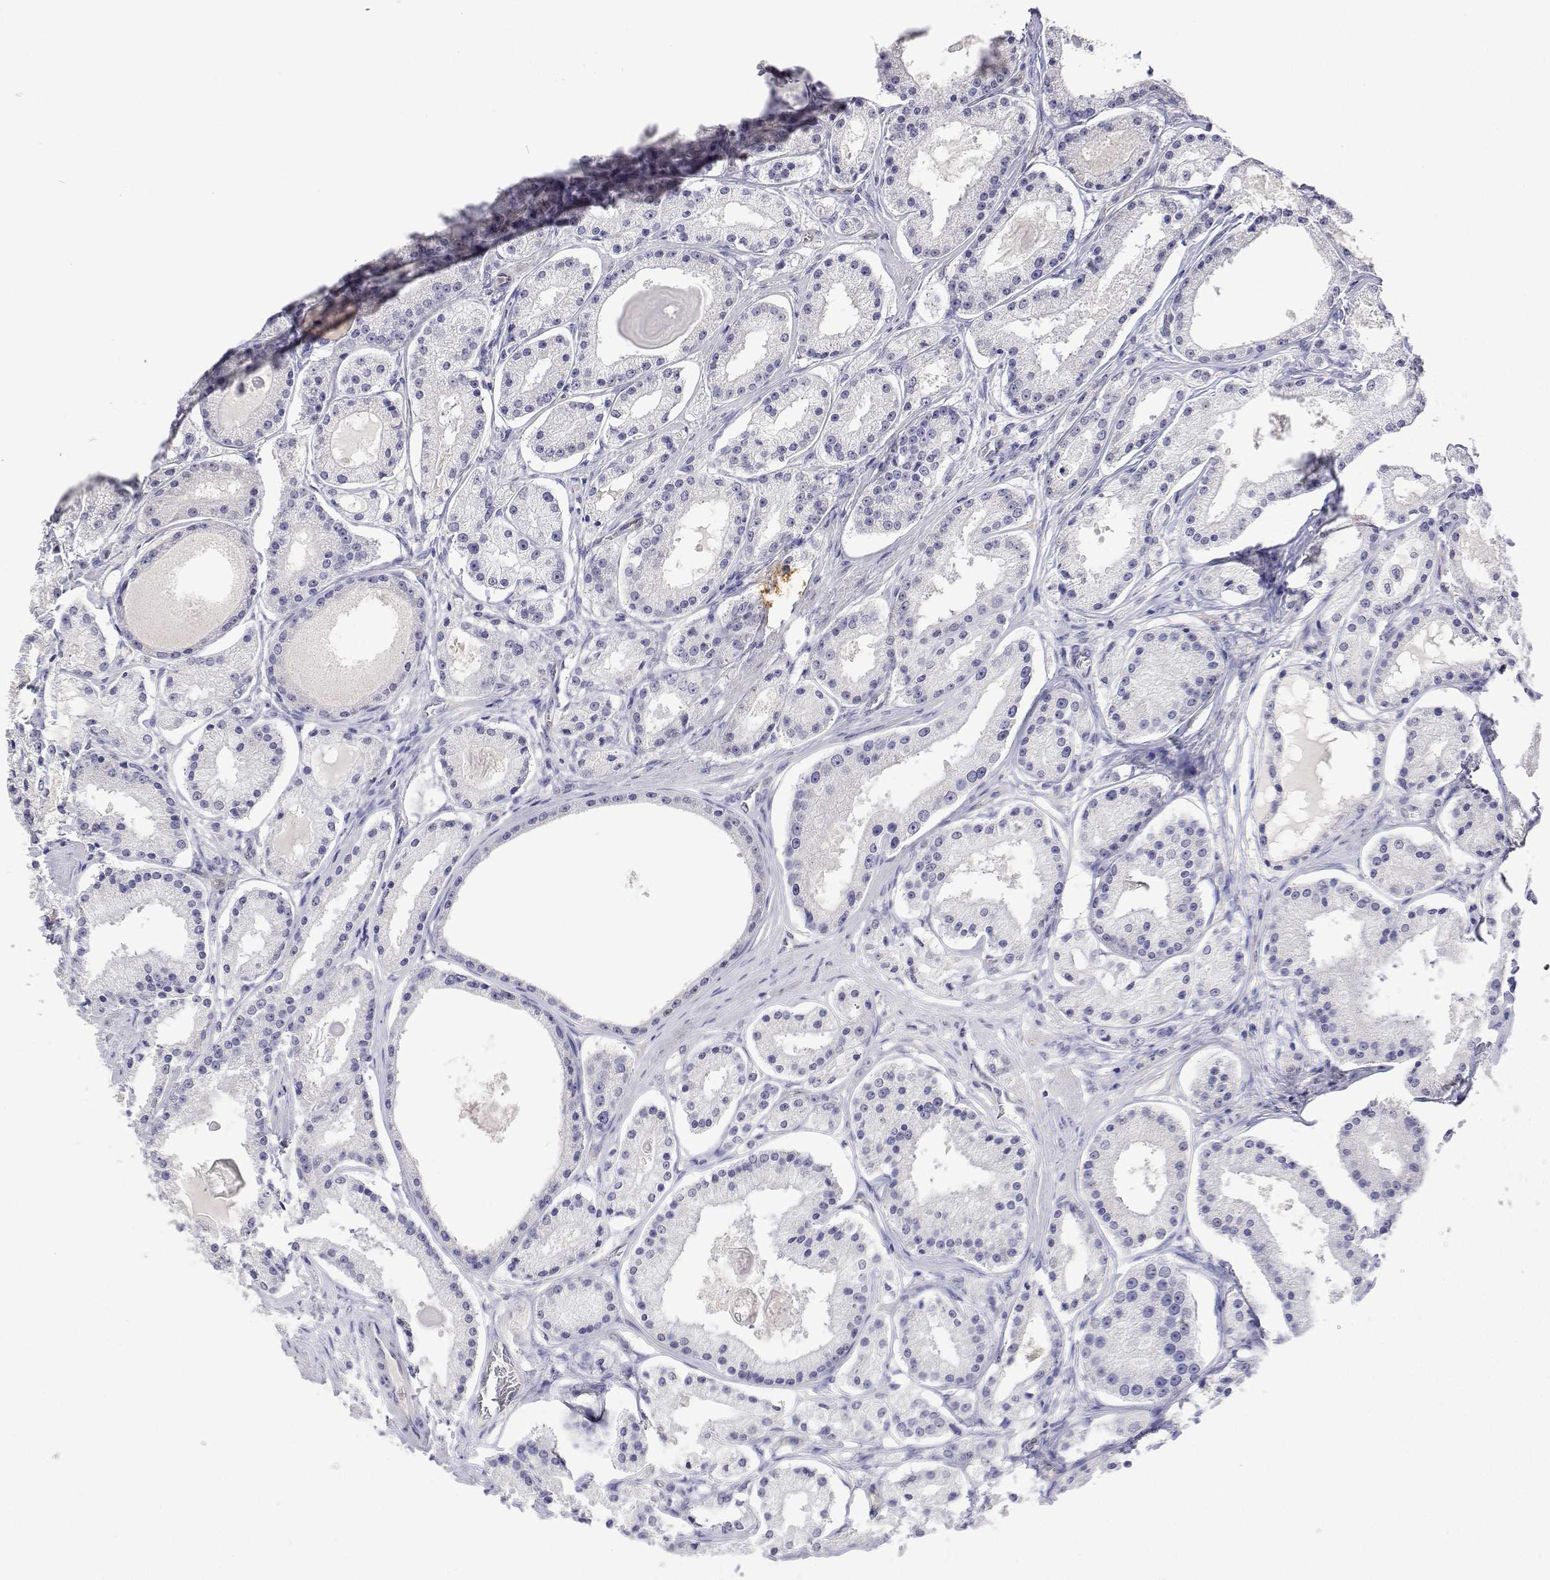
{"staining": {"intensity": "negative", "quantity": "none", "location": "none"}, "tissue": "prostate cancer", "cell_type": "Tumor cells", "image_type": "cancer", "snomed": [{"axis": "morphology", "description": "Adenocarcinoma, Low grade"}, {"axis": "topography", "description": "Prostate"}], "caption": "An IHC histopathology image of prostate cancer (low-grade adenocarcinoma) is shown. There is no staining in tumor cells of prostate cancer (low-grade adenocarcinoma).", "gene": "PLCB1", "patient": {"sex": "male", "age": 57}}